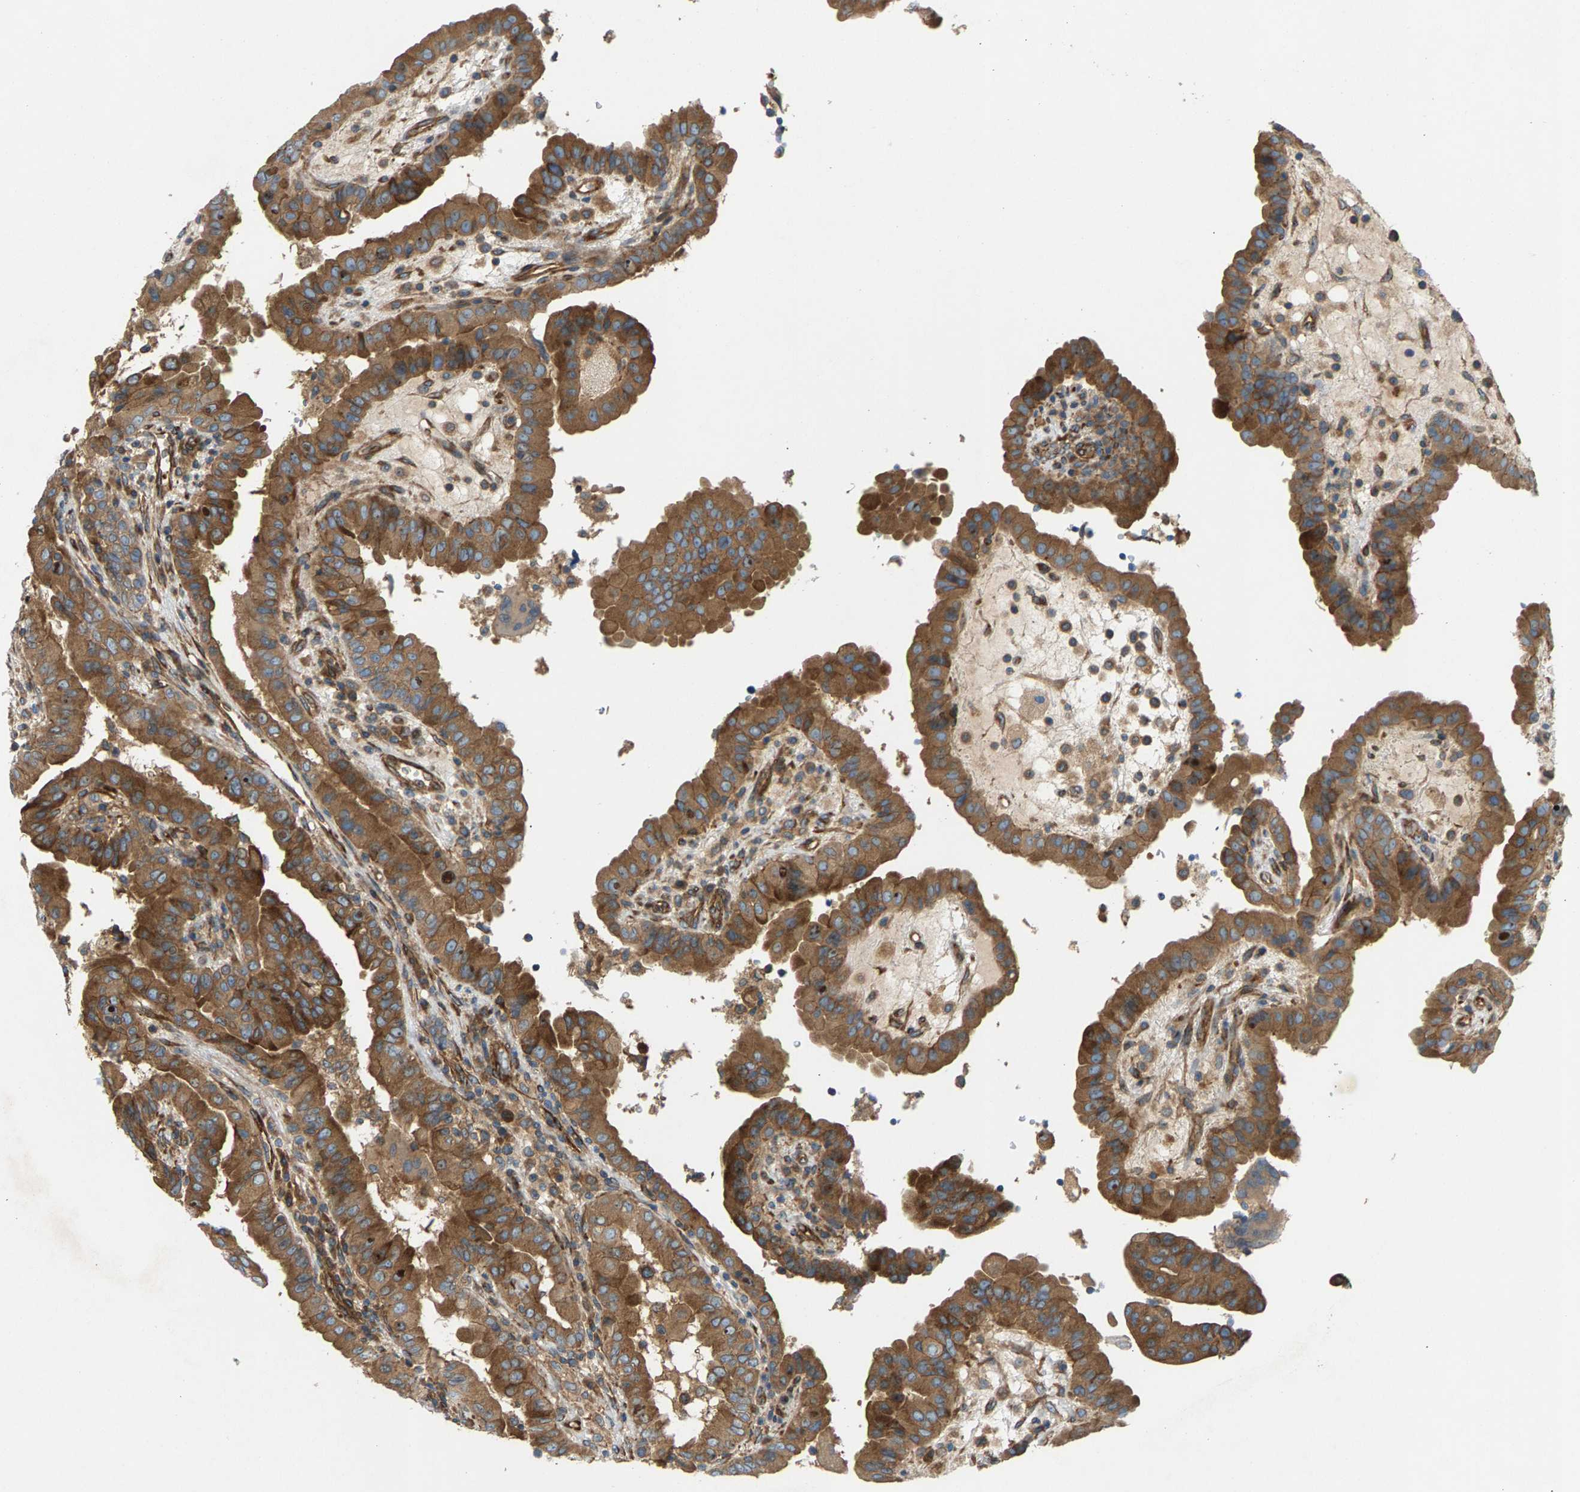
{"staining": {"intensity": "moderate", "quantity": ">75%", "location": "cytoplasmic/membranous"}, "tissue": "thyroid cancer", "cell_type": "Tumor cells", "image_type": "cancer", "snomed": [{"axis": "morphology", "description": "Papillary adenocarcinoma, NOS"}, {"axis": "topography", "description": "Thyroid gland"}], "caption": "Immunohistochemical staining of human thyroid papillary adenocarcinoma shows moderate cytoplasmic/membranous protein positivity in approximately >75% of tumor cells. The protein is shown in brown color, while the nuclei are stained blue.", "gene": "PDCL", "patient": {"sex": "male", "age": 33}}